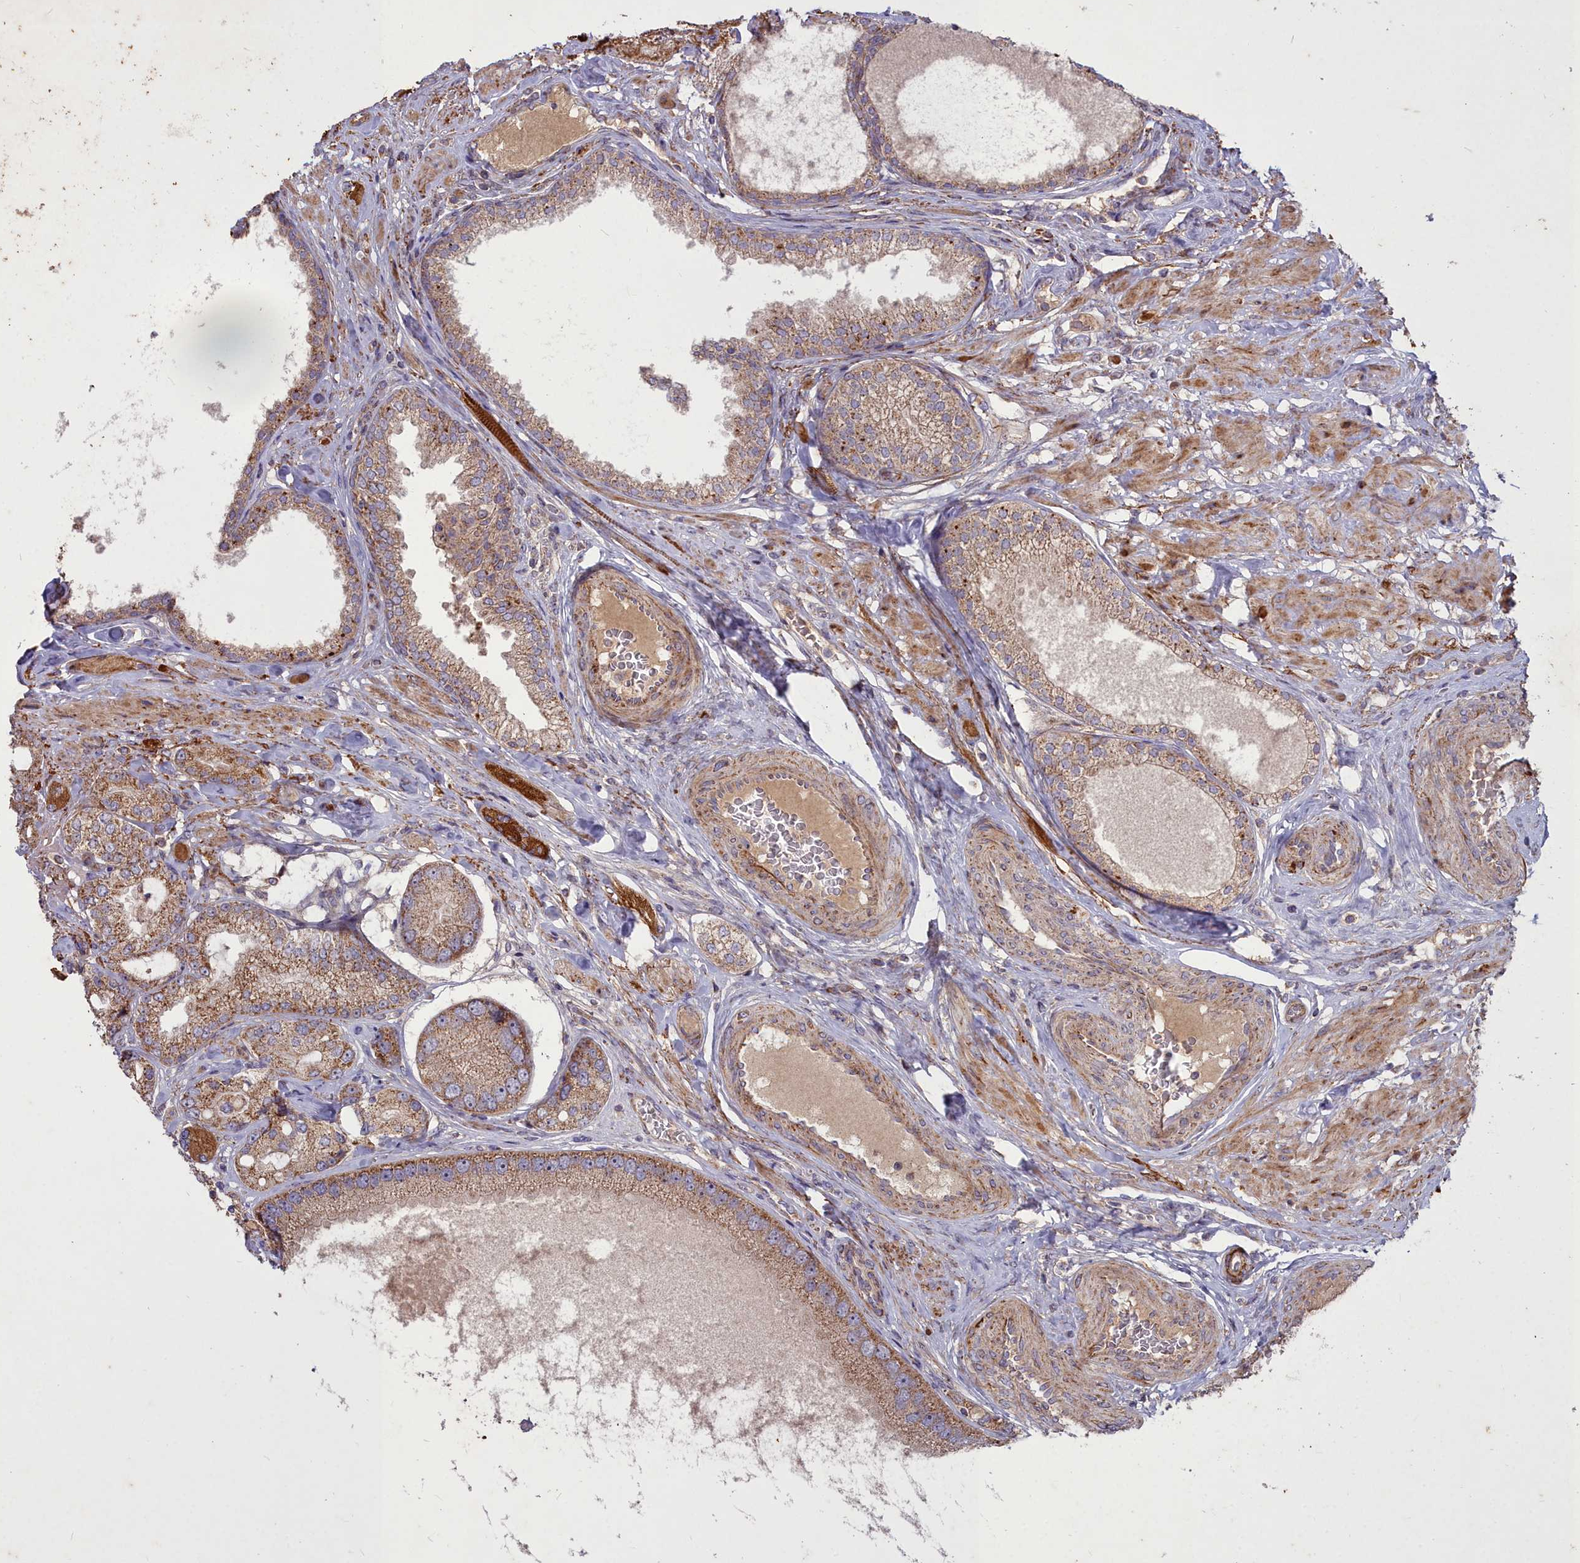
{"staining": {"intensity": "moderate", "quantity": ">75%", "location": "cytoplasmic/membranous"}, "tissue": "prostate cancer", "cell_type": "Tumor cells", "image_type": "cancer", "snomed": [{"axis": "morphology", "description": "Adenocarcinoma, High grade"}, {"axis": "topography", "description": "Prostate"}], "caption": "A histopathology image of high-grade adenocarcinoma (prostate) stained for a protein demonstrates moderate cytoplasmic/membranous brown staining in tumor cells. The staining was performed using DAB, with brown indicating positive protein expression. Nuclei are stained blue with hematoxylin.", "gene": "COX11", "patient": {"sex": "male", "age": 71}}